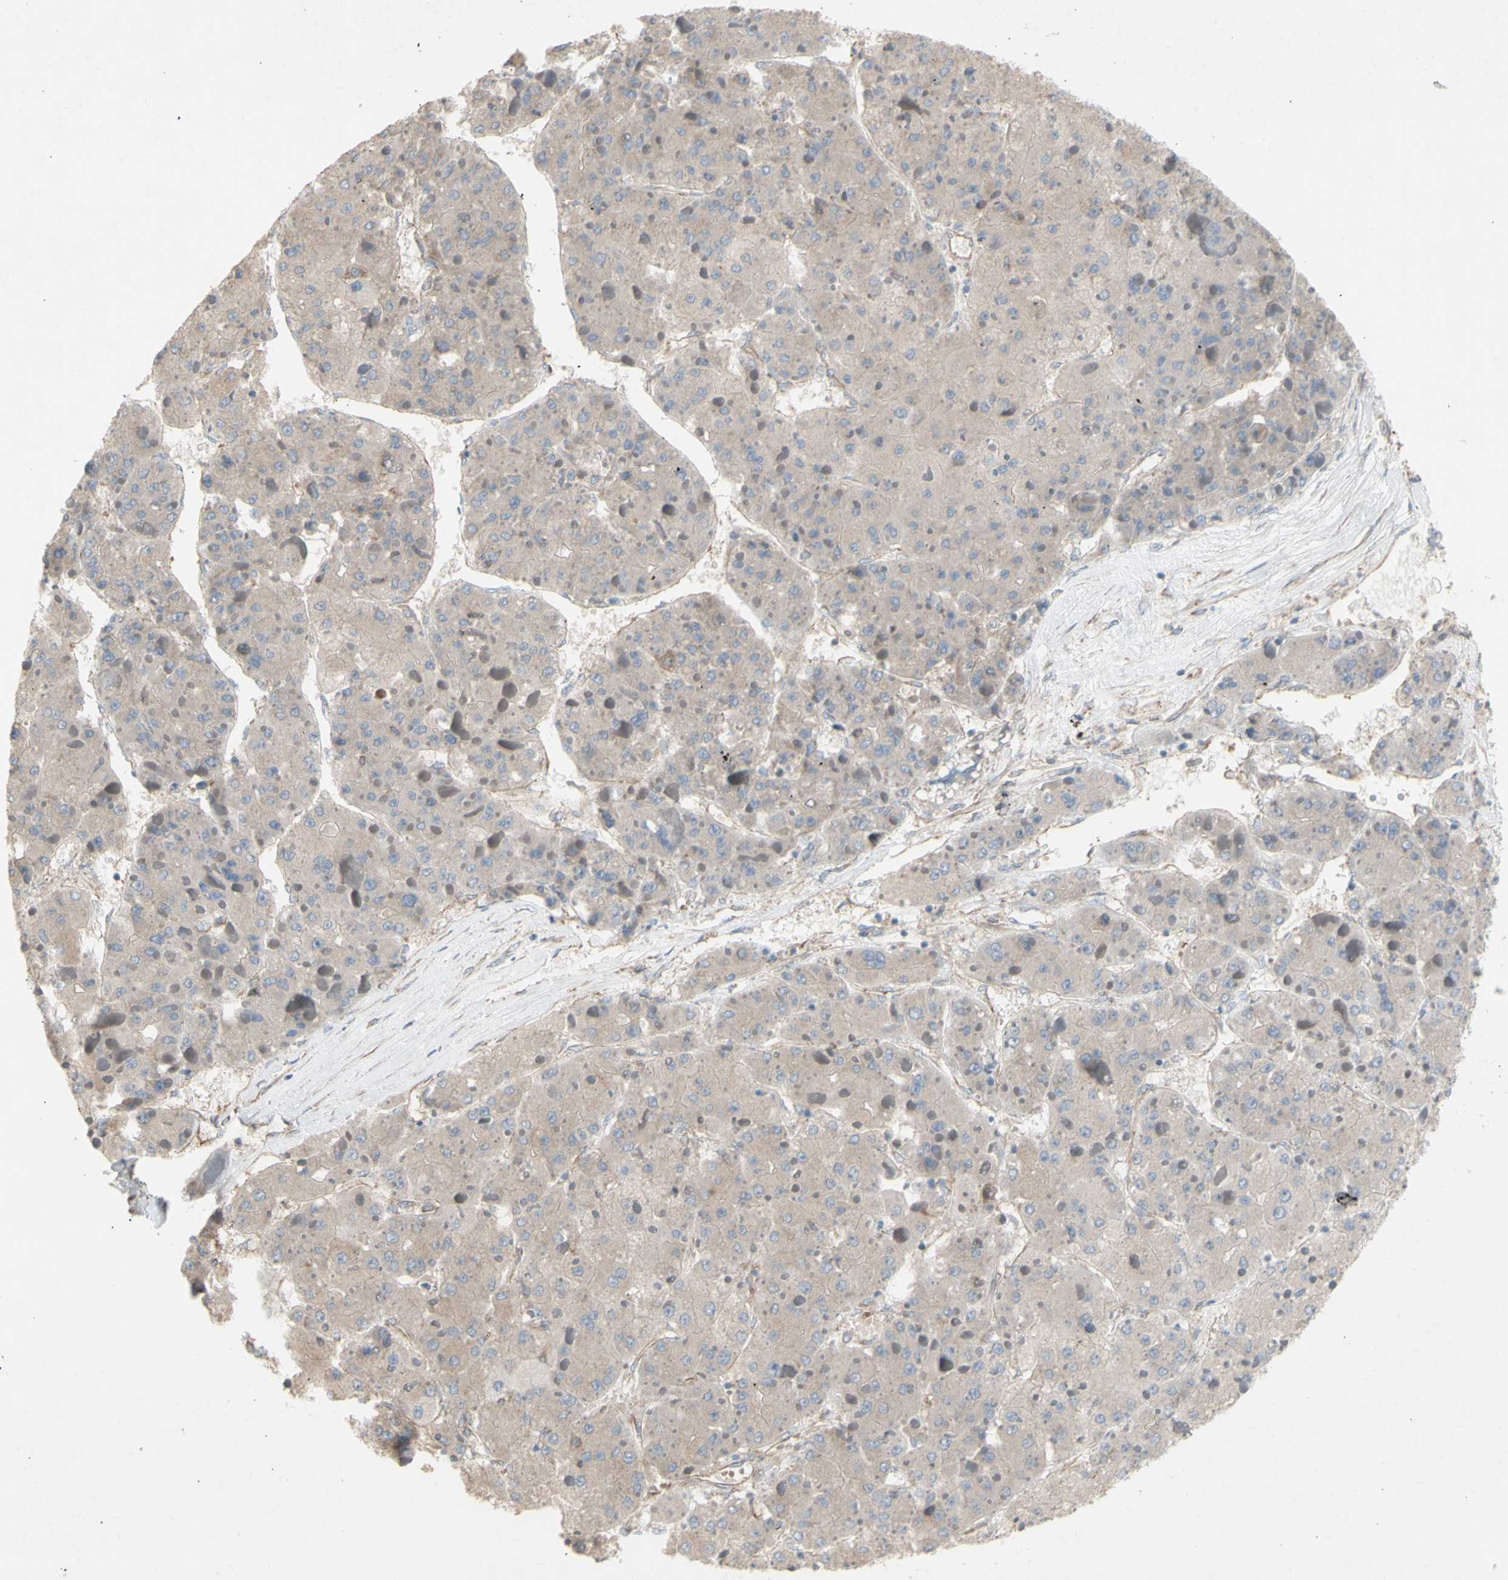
{"staining": {"intensity": "weak", "quantity": ">75%", "location": "cytoplasmic/membranous"}, "tissue": "liver cancer", "cell_type": "Tumor cells", "image_type": "cancer", "snomed": [{"axis": "morphology", "description": "Carcinoma, Hepatocellular, NOS"}, {"axis": "topography", "description": "Liver"}], "caption": "Protein expression analysis of liver cancer (hepatocellular carcinoma) reveals weak cytoplasmic/membranous positivity in approximately >75% of tumor cells. (DAB (3,3'-diaminobenzidine) IHC, brown staining for protein, blue staining for nuclei).", "gene": "KLC1", "patient": {"sex": "female", "age": 73}}